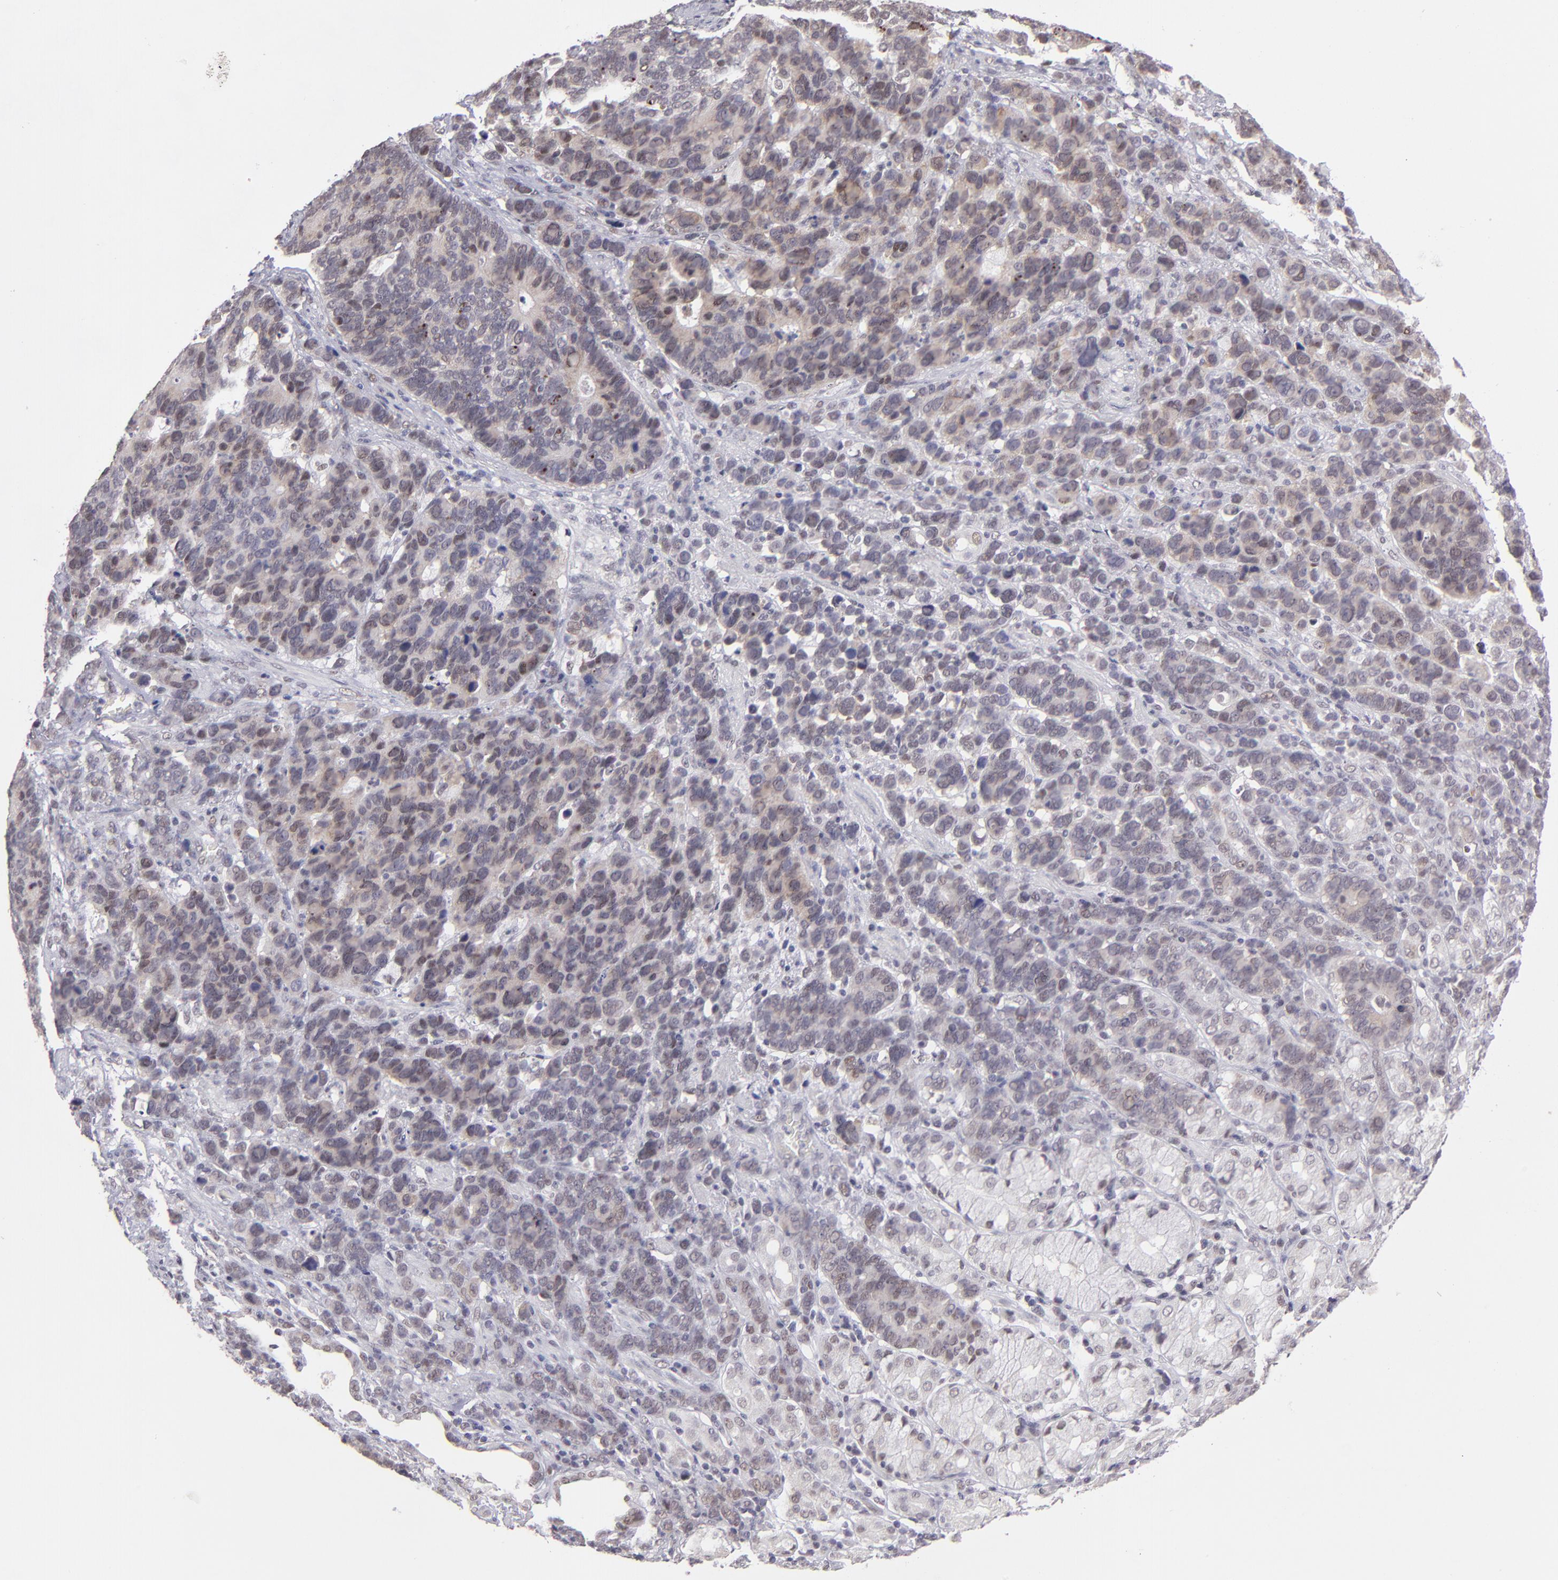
{"staining": {"intensity": "weak", "quantity": "25%-75%", "location": "cytoplasmic/membranous,nuclear"}, "tissue": "stomach cancer", "cell_type": "Tumor cells", "image_type": "cancer", "snomed": [{"axis": "morphology", "description": "Adenocarcinoma, NOS"}, {"axis": "topography", "description": "Stomach, upper"}], "caption": "This is a histology image of immunohistochemistry staining of stomach cancer (adenocarcinoma), which shows weak staining in the cytoplasmic/membranous and nuclear of tumor cells.", "gene": "OTUB2", "patient": {"sex": "male", "age": 71}}